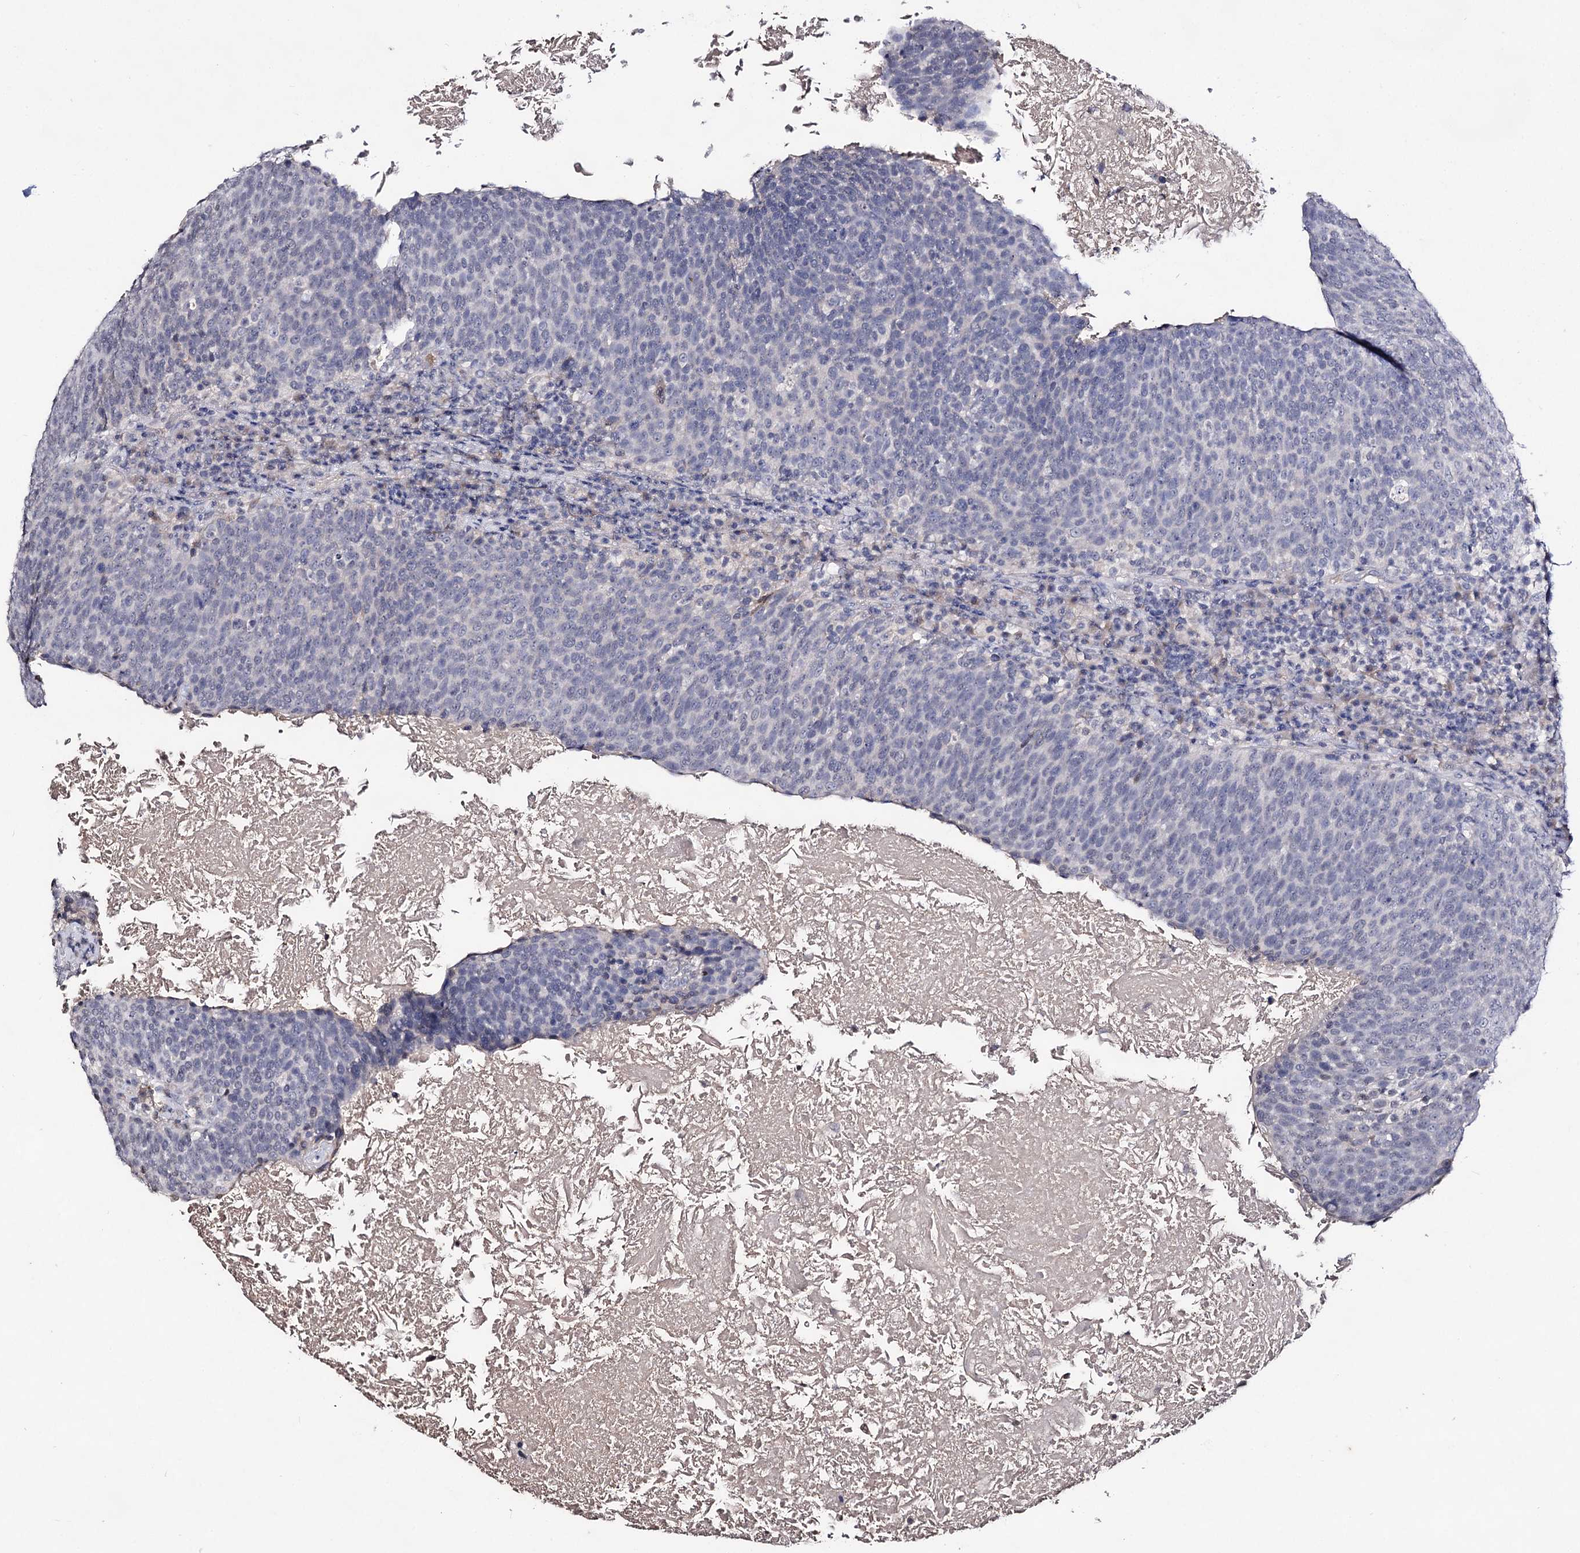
{"staining": {"intensity": "negative", "quantity": "none", "location": "none"}, "tissue": "head and neck cancer", "cell_type": "Tumor cells", "image_type": "cancer", "snomed": [{"axis": "morphology", "description": "Squamous cell carcinoma, NOS"}, {"axis": "morphology", "description": "Squamous cell carcinoma, metastatic, NOS"}, {"axis": "topography", "description": "Lymph node"}, {"axis": "topography", "description": "Head-Neck"}], "caption": "The histopathology image exhibits no significant positivity in tumor cells of metastatic squamous cell carcinoma (head and neck).", "gene": "PLIN1", "patient": {"sex": "male", "age": 62}}